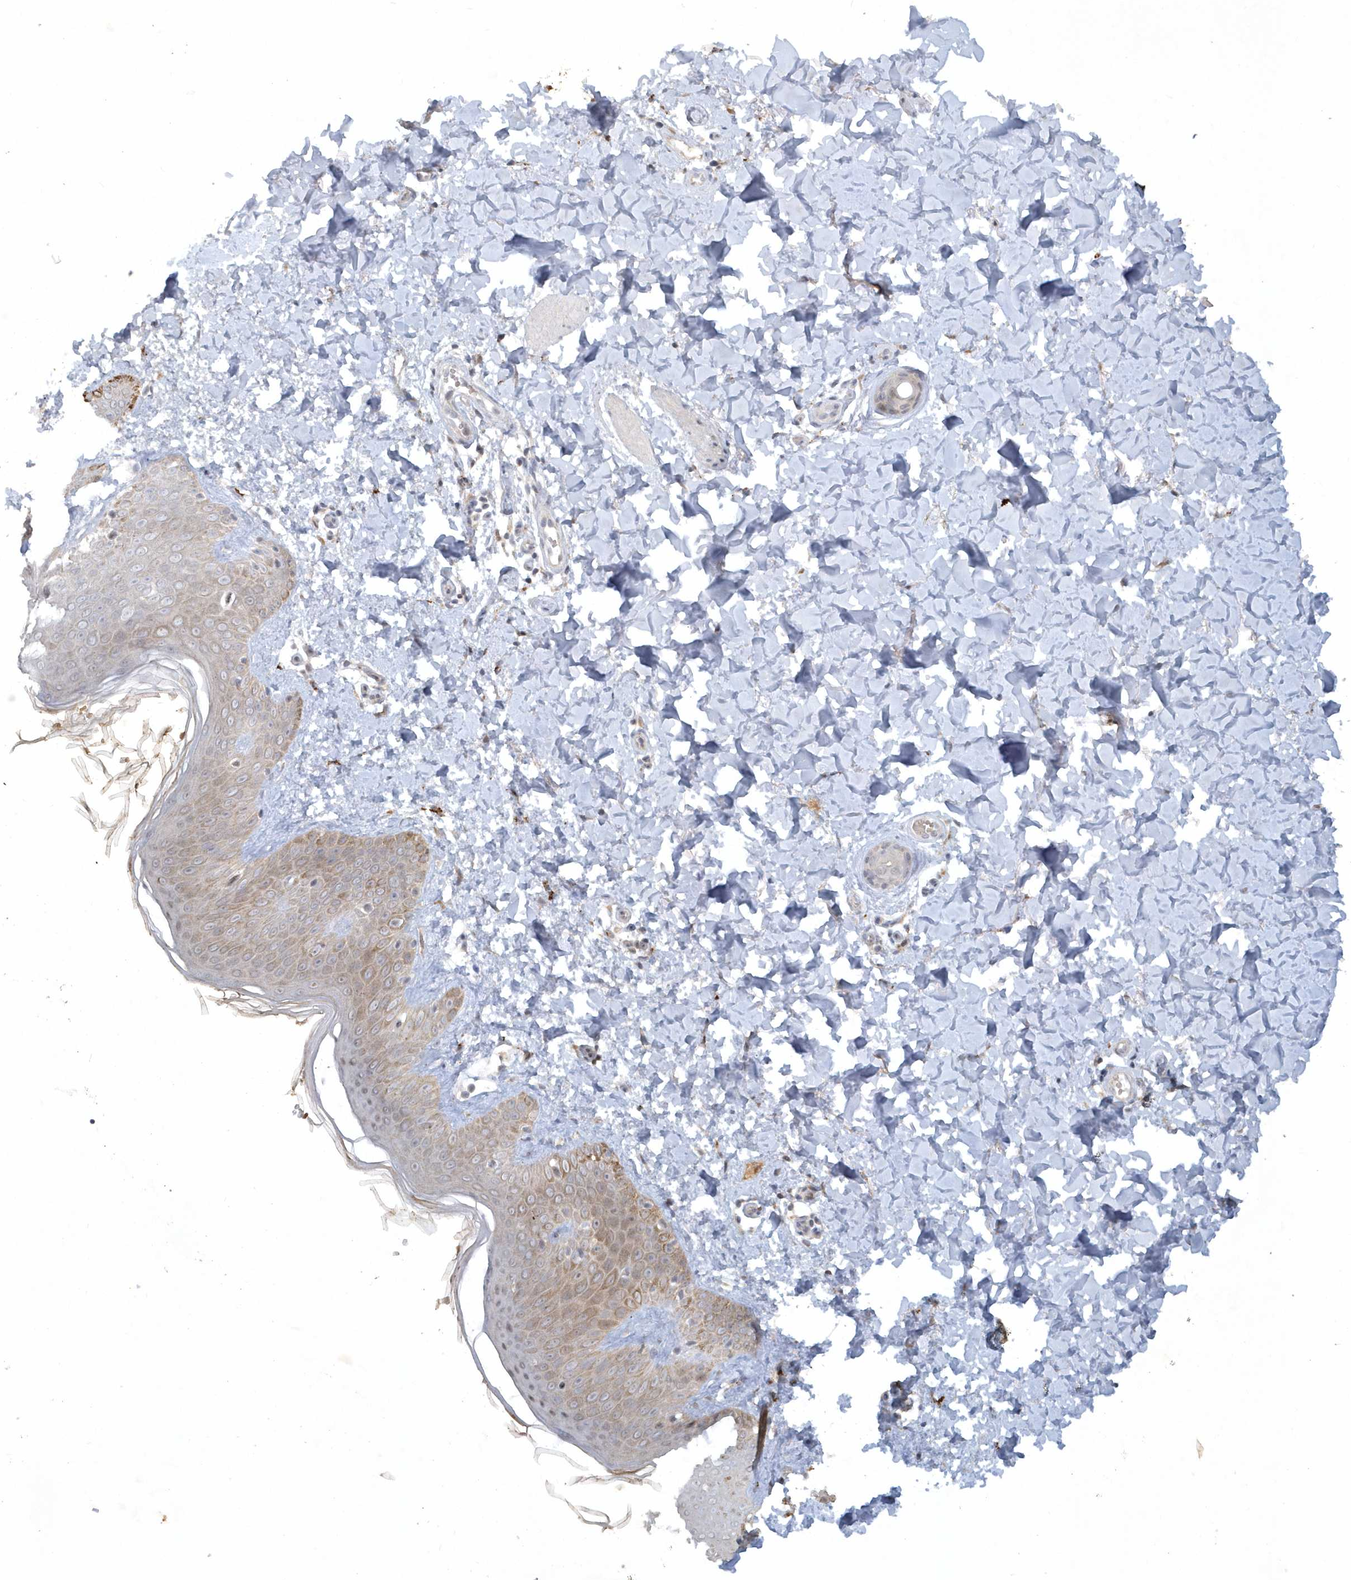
{"staining": {"intensity": "weak", "quantity": ">75%", "location": "cytoplasmic/membranous"}, "tissue": "skin", "cell_type": "Fibroblasts", "image_type": "normal", "snomed": [{"axis": "morphology", "description": "Normal tissue, NOS"}, {"axis": "topography", "description": "Skin"}], "caption": "The immunohistochemical stain shows weak cytoplasmic/membranous staining in fibroblasts of benign skin.", "gene": "THG1L", "patient": {"sex": "male", "age": 36}}